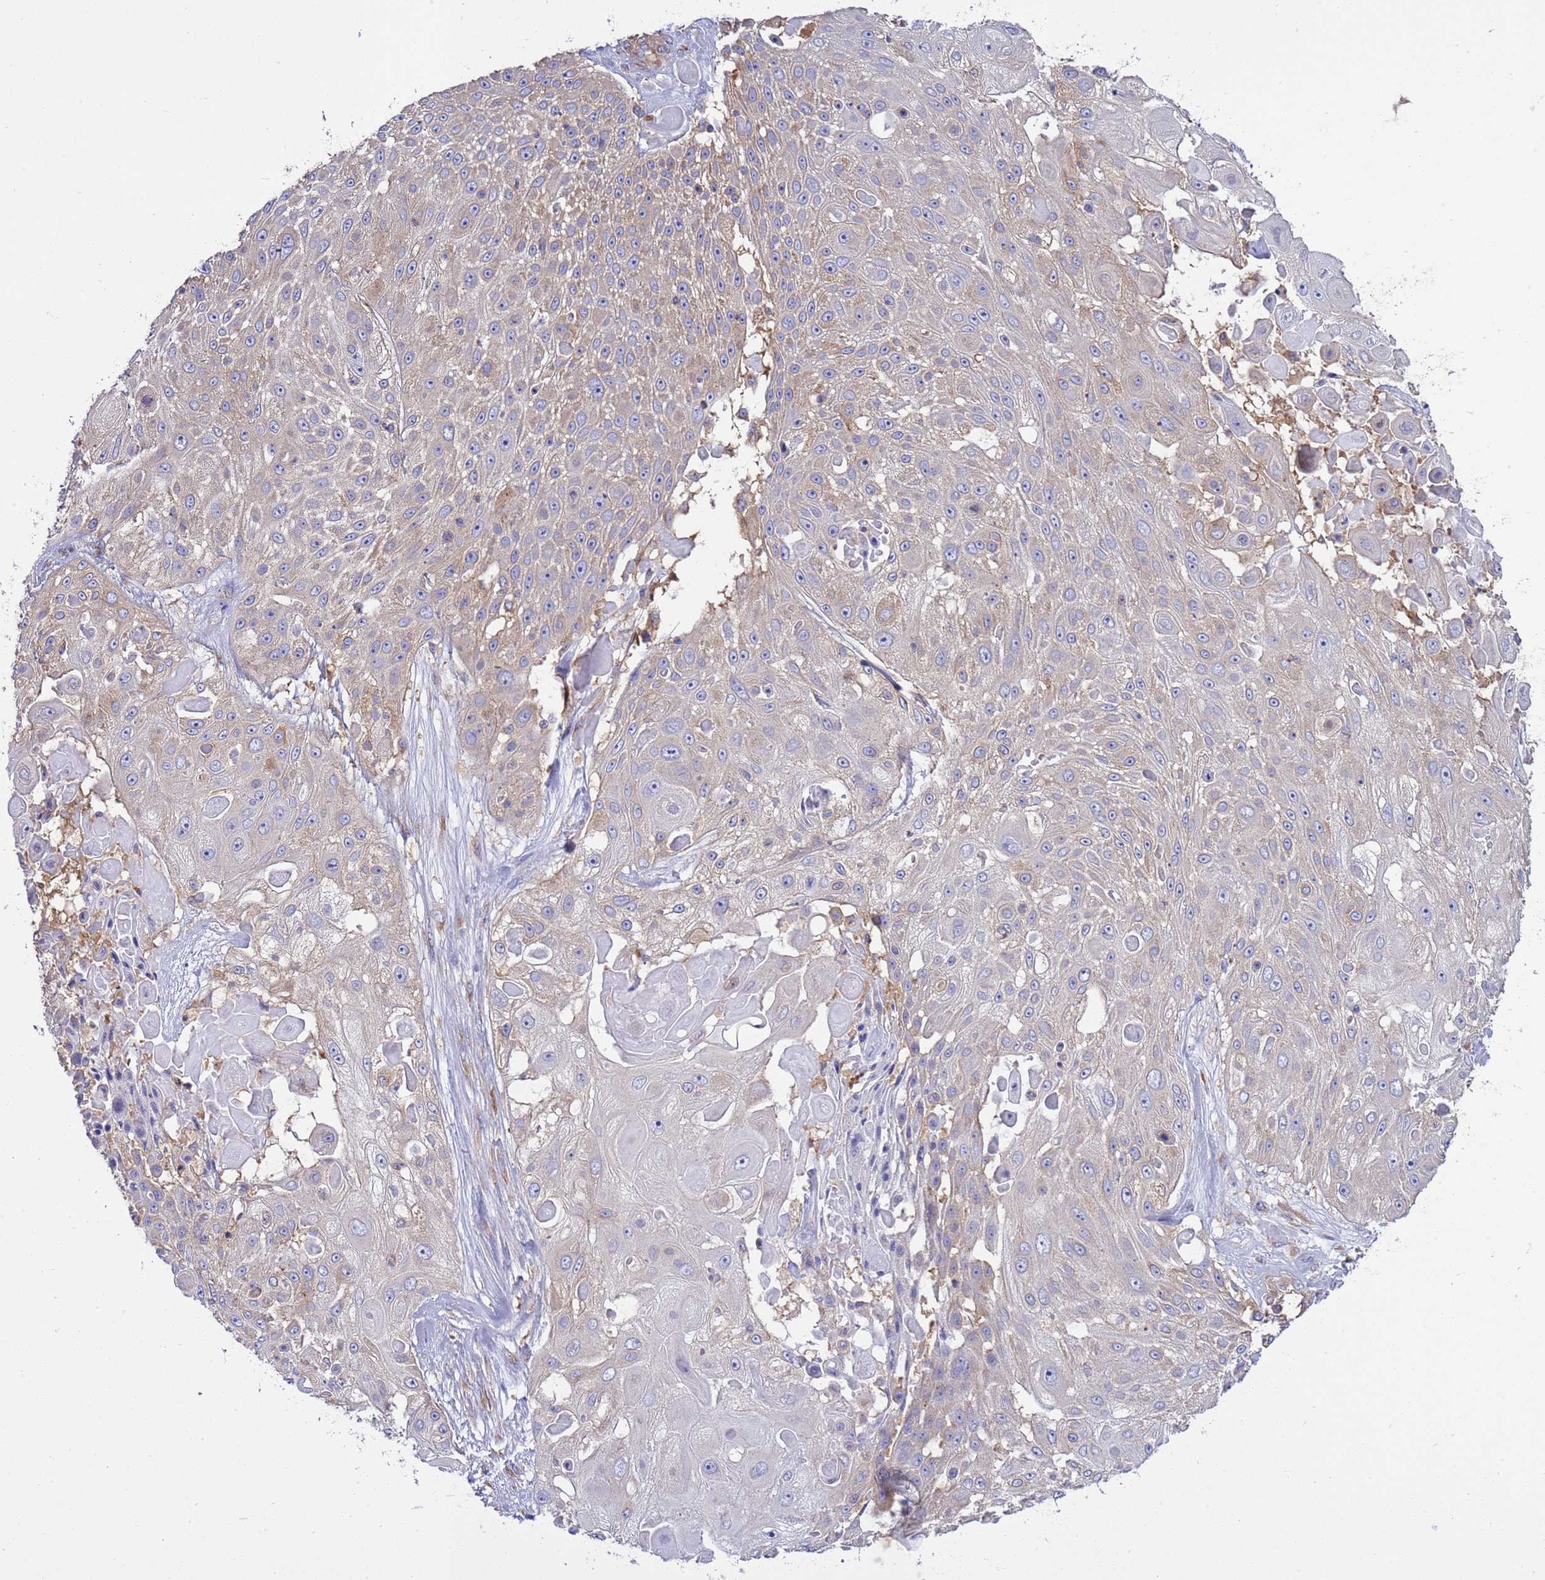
{"staining": {"intensity": "weak", "quantity": "25%-75%", "location": "cytoplasmic/membranous"}, "tissue": "skin cancer", "cell_type": "Tumor cells", "image_type": "cancer", "snomed": [{"axis": "morphology", "description": "Squamous cell carcinoma, NOS"}, {"axis": "topography", "description": "Skin"}], "caption": "Squamous cell carcinoma (skin) stained with a brown dye demonstrates weak cytoplasmic/membranous positive positivity in about 25%-75% of tumor cells.", "gene": "ANAPC1", "patient": {"sex": "female", "age": 86}}